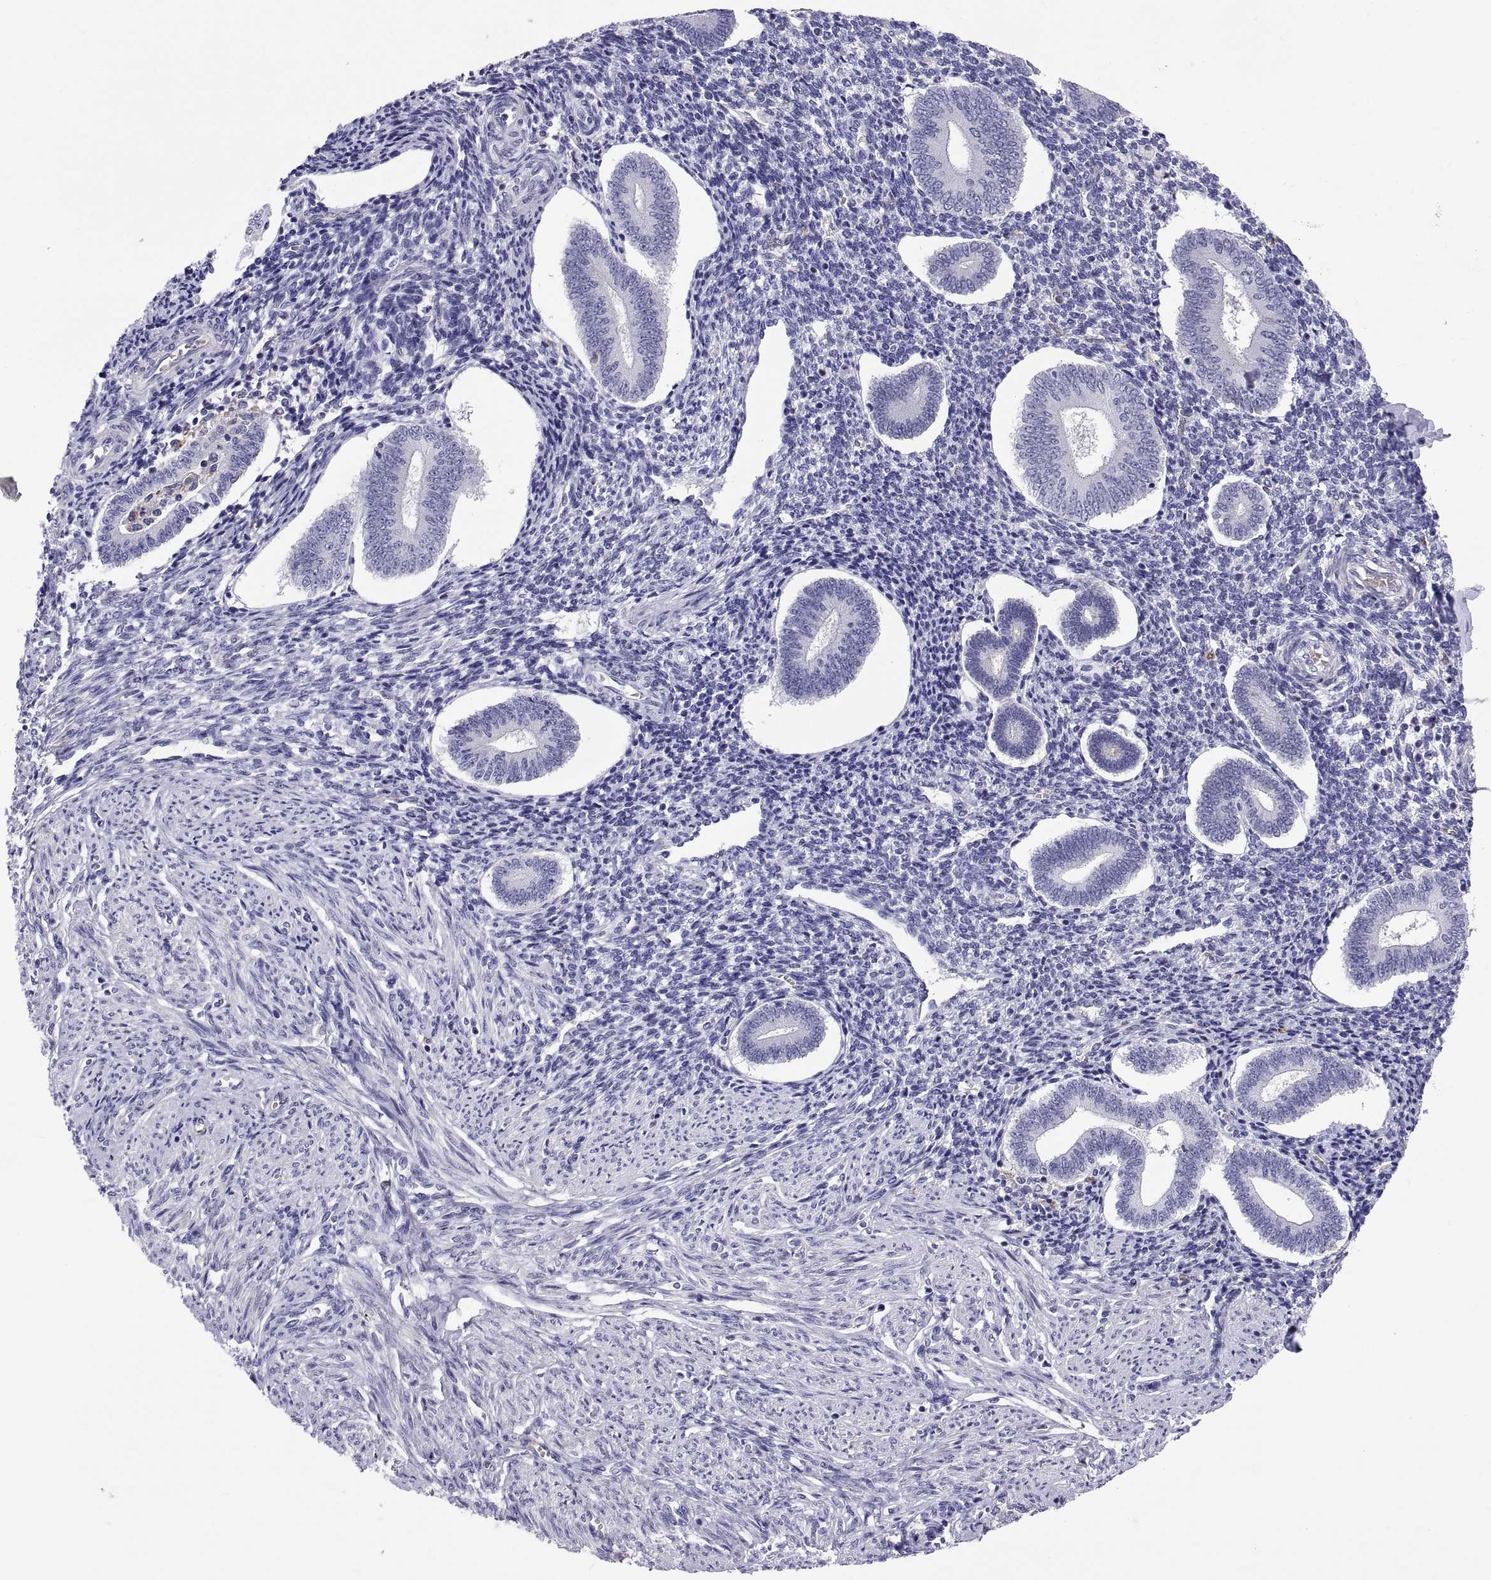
{"staining": {"intensity": "negative", "quantity": "none", "location": "none"}, "tissue": "endometrium", "cell_type": "Cells in endometrial stroma", "image_type": "normal", "snomed": [{"axis": "morphology", "description": "Normal tissue, NOS"}, {"axis": "topography", "description": "Endometrium"}], "caption": "Immunohistochemistry micrograph of unremarkable endometrium stained for a protein (brown), which exhibits no staining in cells in endometrial stroma.", "gene": "CHCT1", "patient": {"sex": "female", "age": 40}}